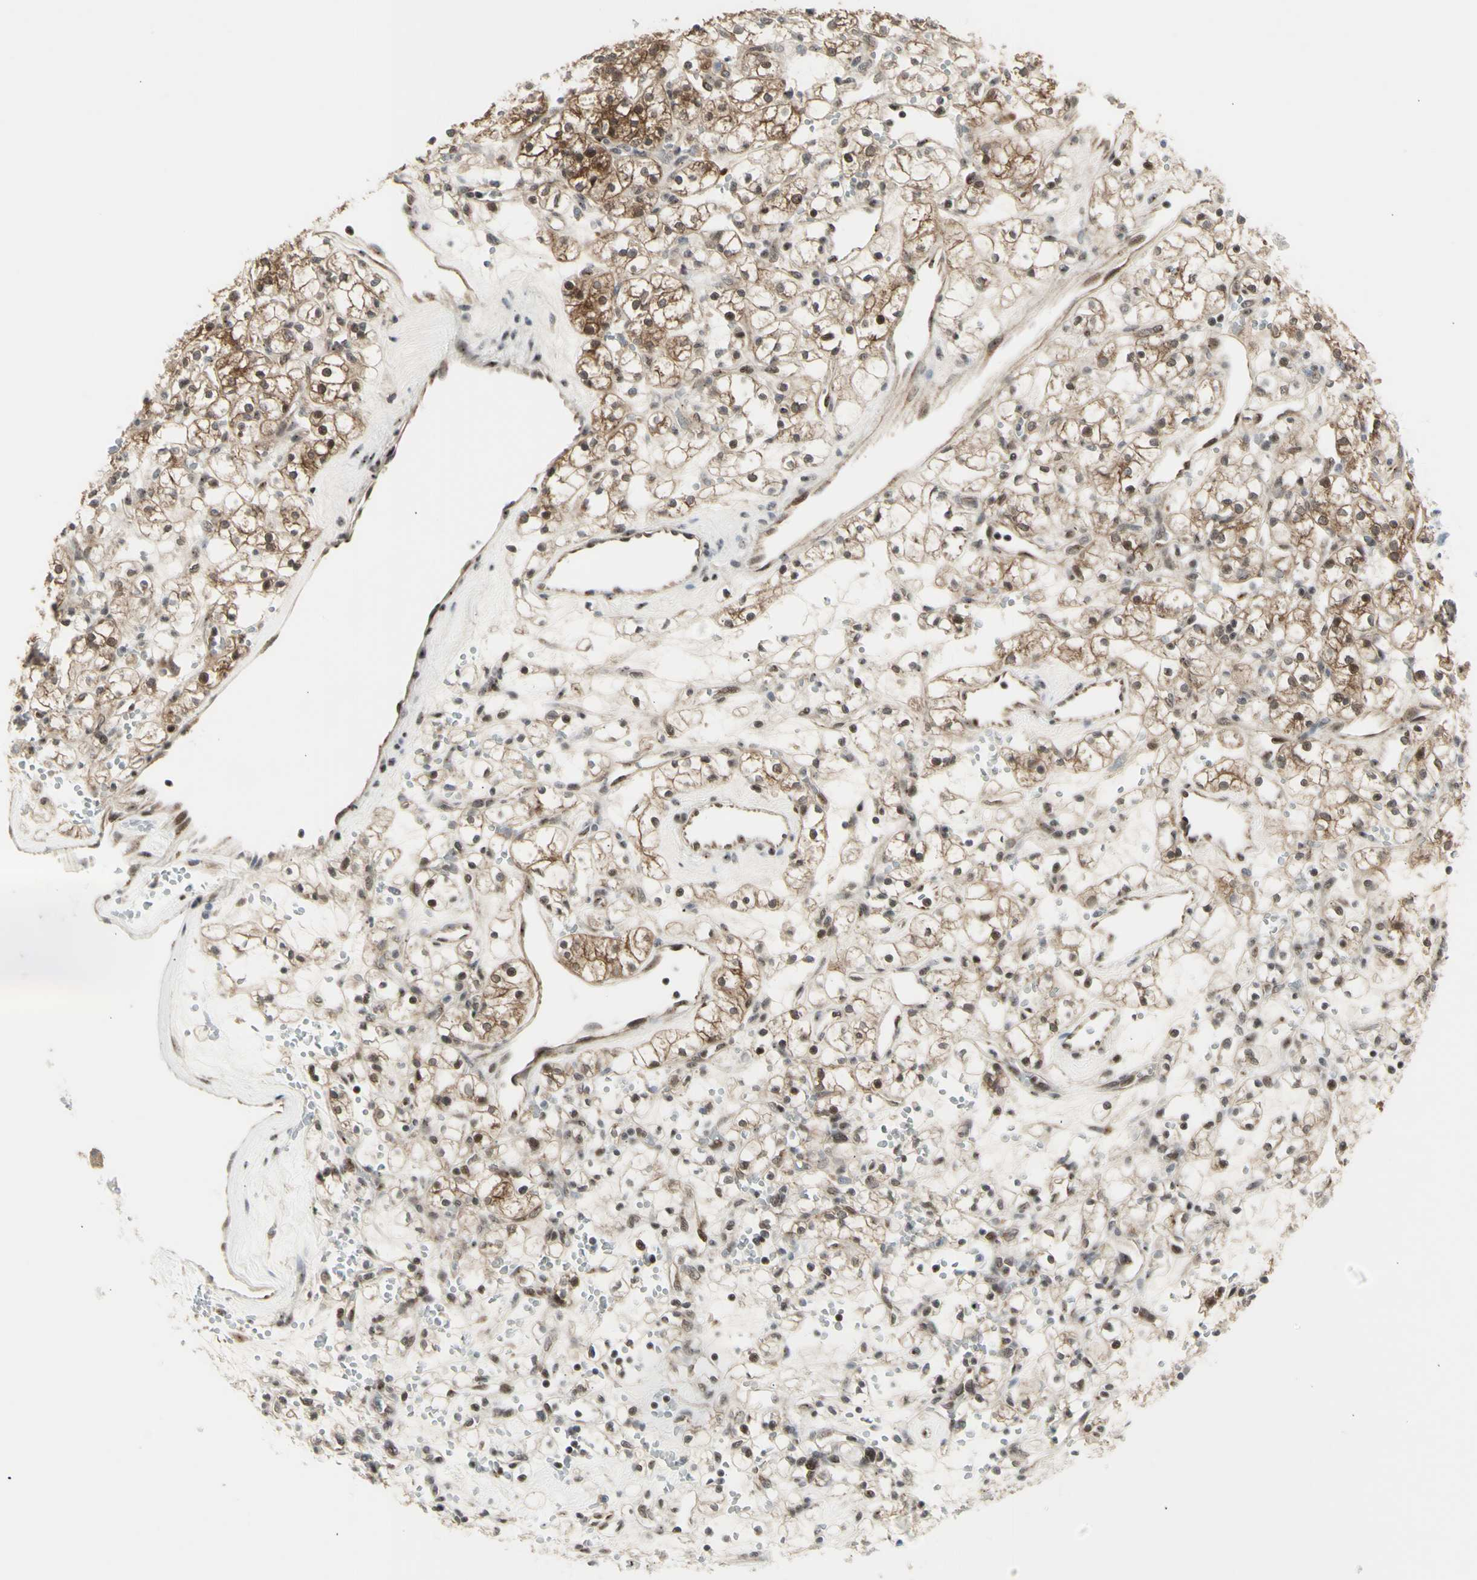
{"staining": {"intensity": "moderate", "quantity": ">75%", "location": "cytoplasmic/membranous,nuclear"}, "tissue": "renal cancer", "cell_type": "Tumor cells", "image_type": "cancer", "snomed": [{"axis": "morphology", "description": "Adenocarcinoma, NOS"}, {"axis": "topography", "description": "Kidney"}], "caption": "Immunohistochemistry micrograph of neoplastic tissue: human adenocarcinoma (renal) stained using IHC displays medium levels of moderate protein expression localized specifically in the cytoplasmic/membranous and nuclear of tumor cells, appearing as a cytoplasmic/membranous and nuclear brown color.", "gene": "DHRS7B", "patient": {"sex": "female", "age": 60}}